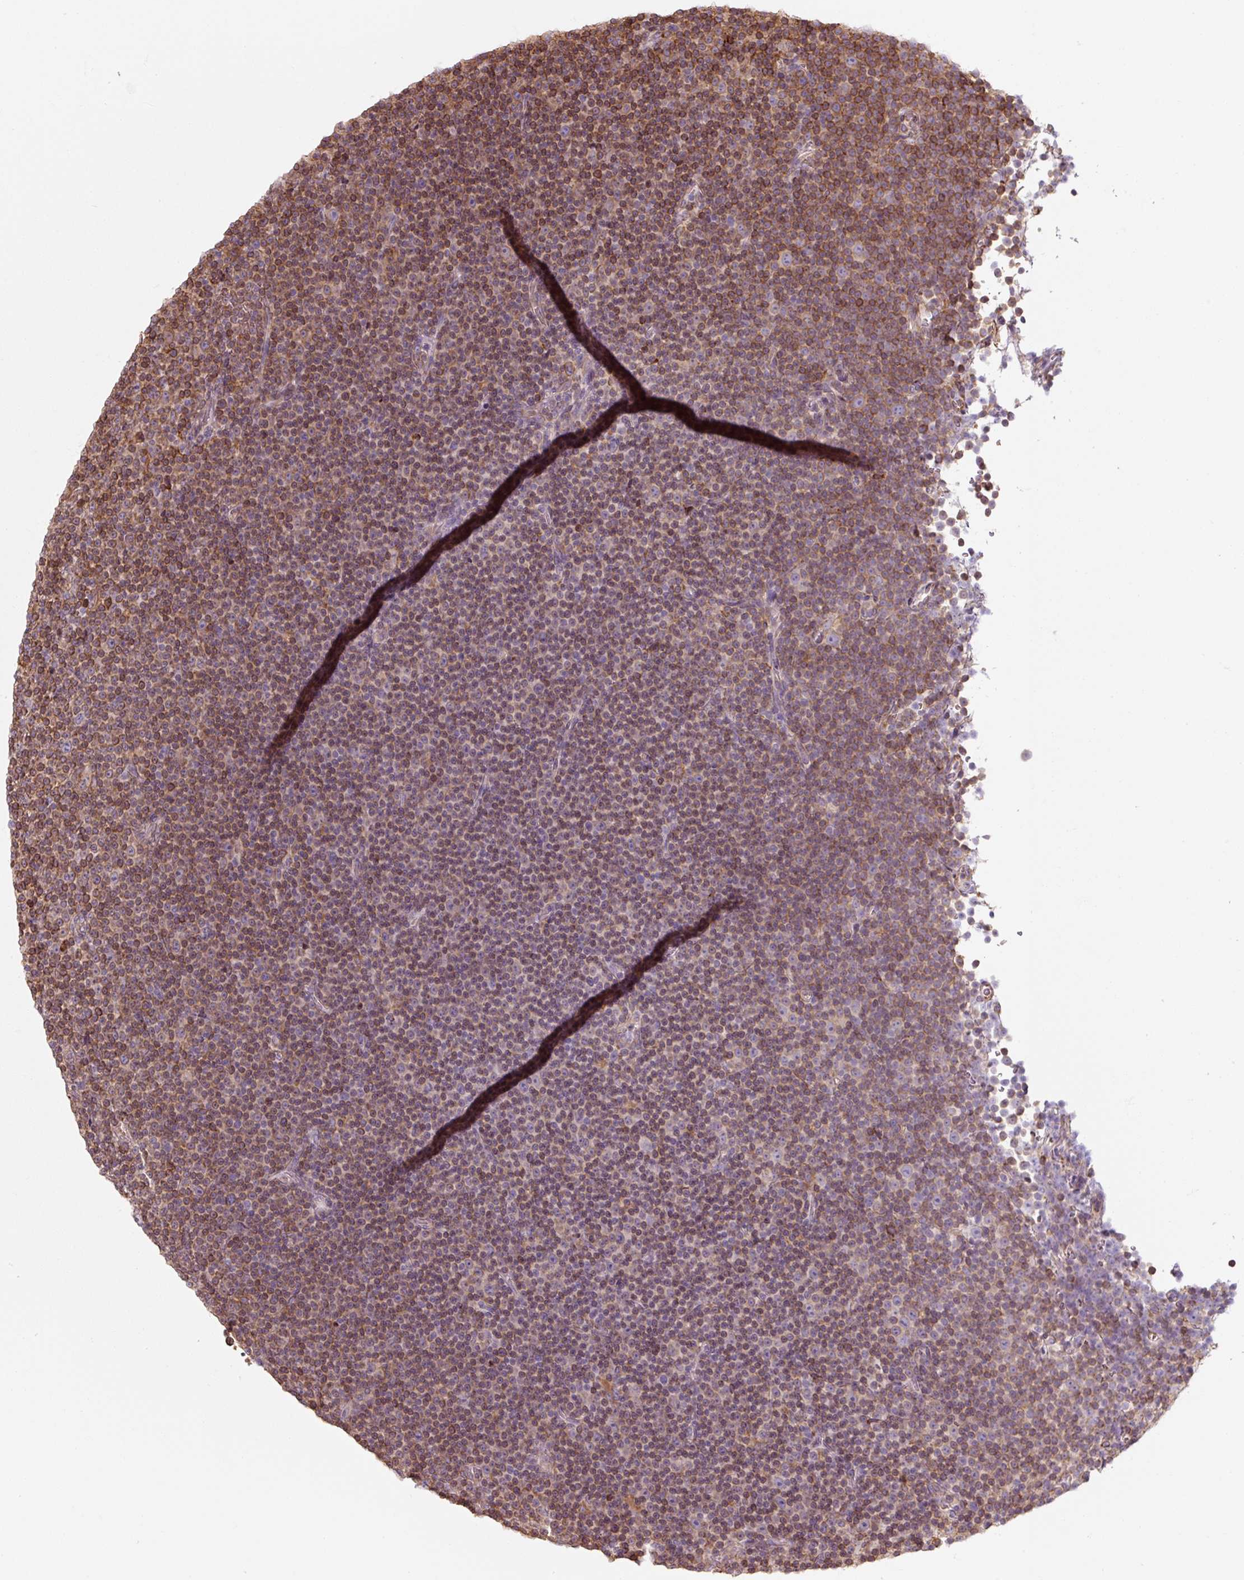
{"staining": {"intensity": "moderate", "quantity": ">75%", "location": "cytoplasmic/membranous"}, "tissue": "lymphoma", "cell_type": "Tumor cells", "image_type": "cancer", "snomed": [{"axis": "morphology", "description": "Malignant lymphoma, non-Hodgkin's type, Low grade"}, {"axis": "topography", "description": "Lymph node"}], "caption": "A brown stain labels moderate cytoplasmic/membranous staining of a protein in lymphoma tumor cells.", "gene": "PRKCSH", "patient": {"sex": "female", "age": 67}}